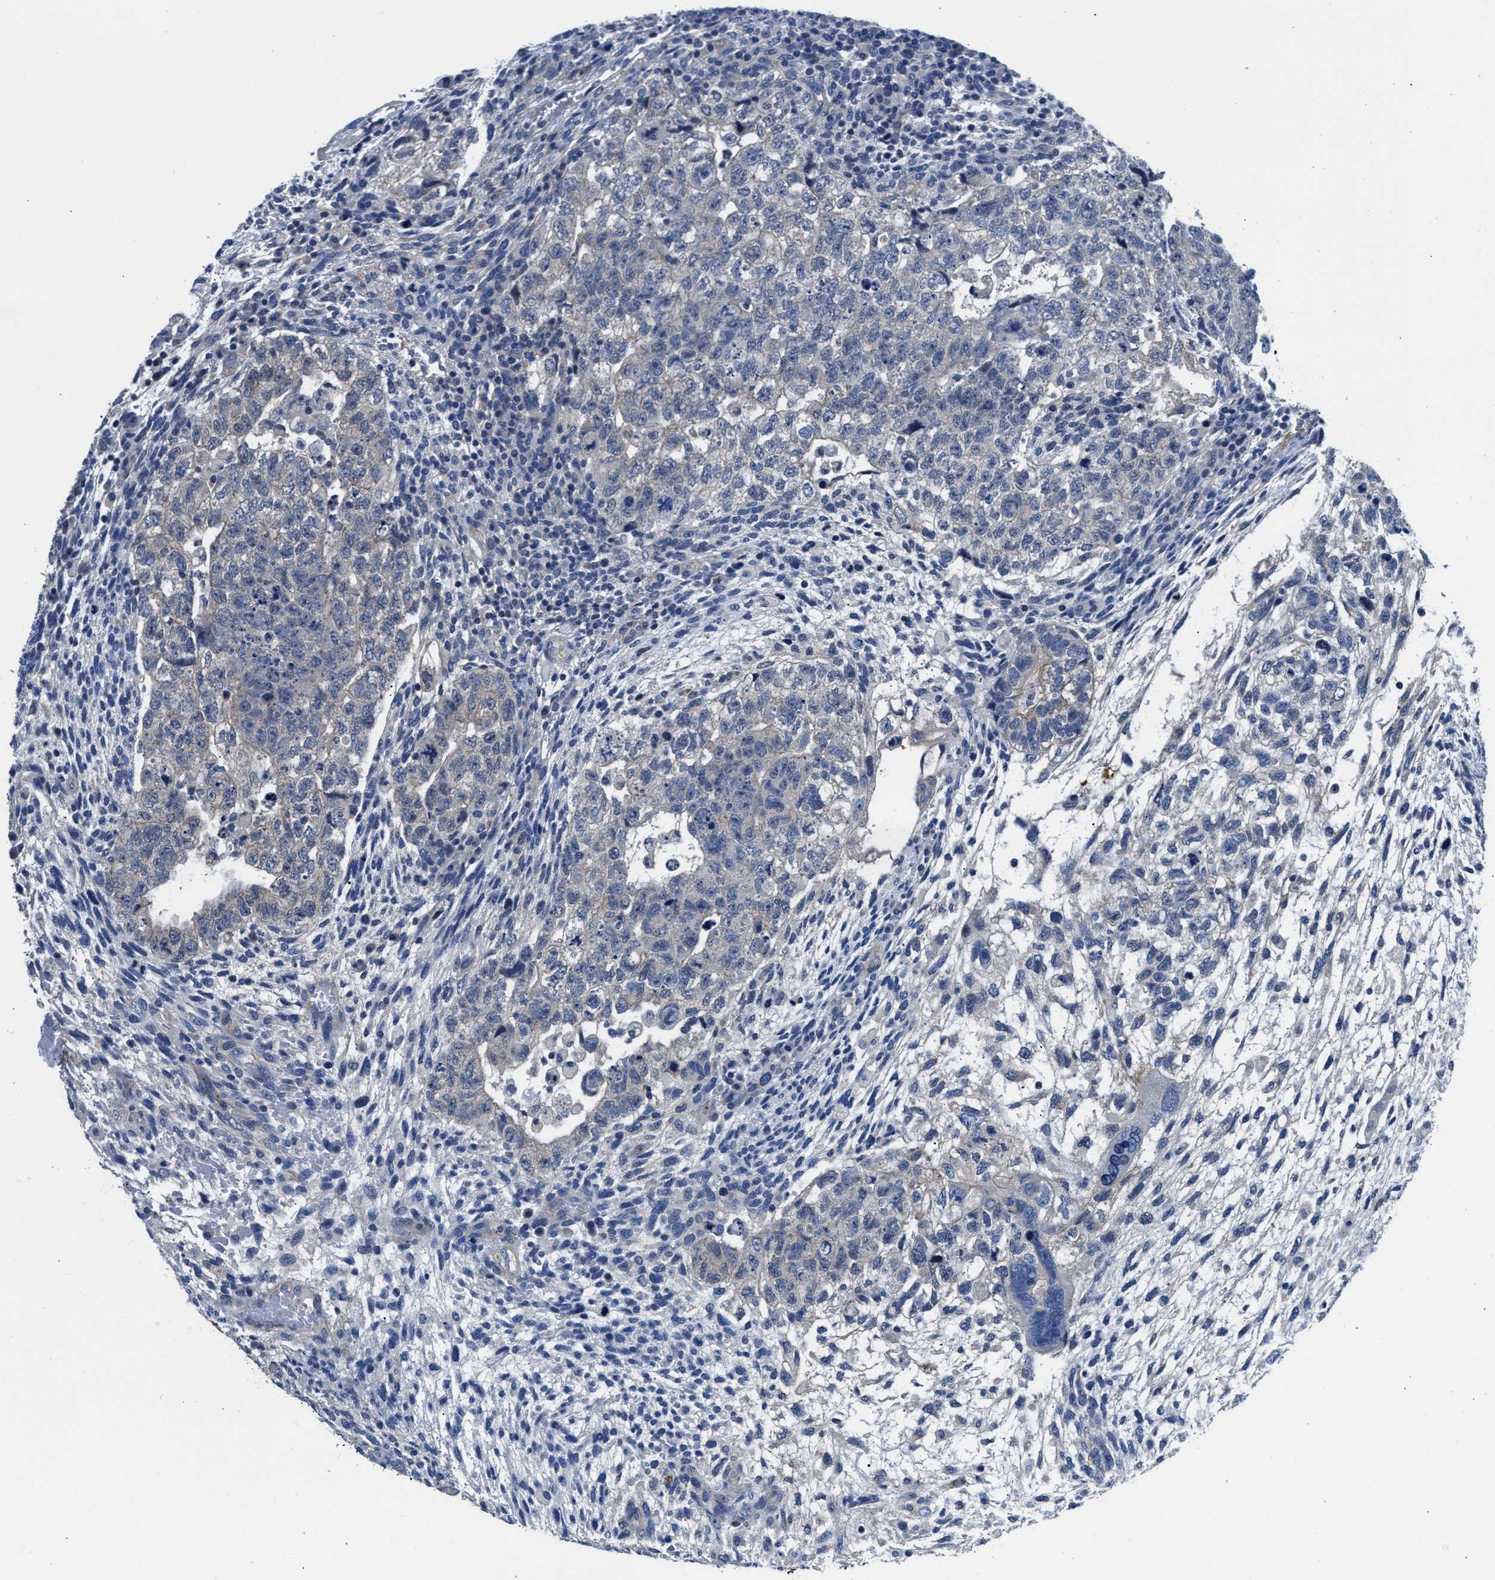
{"staining": {"intensity": "weak", "quantity": "<25%", "location": "cytoplasmic/membranous"}, "tissue": "testis cancer", "cell_type": "Tumor cells", "image_type": "cancer", "snomed": [{"axis": "morphology", "description": "Carcinoma, Embryonal, NOS"}, {"axis": "topography", "description": "Testis"}], "caption": "Protein analysis of testis cancer shows no significant expression in tumor cells.", "gene": "PARG", "patient": {"sex": "male", "age": 36}}